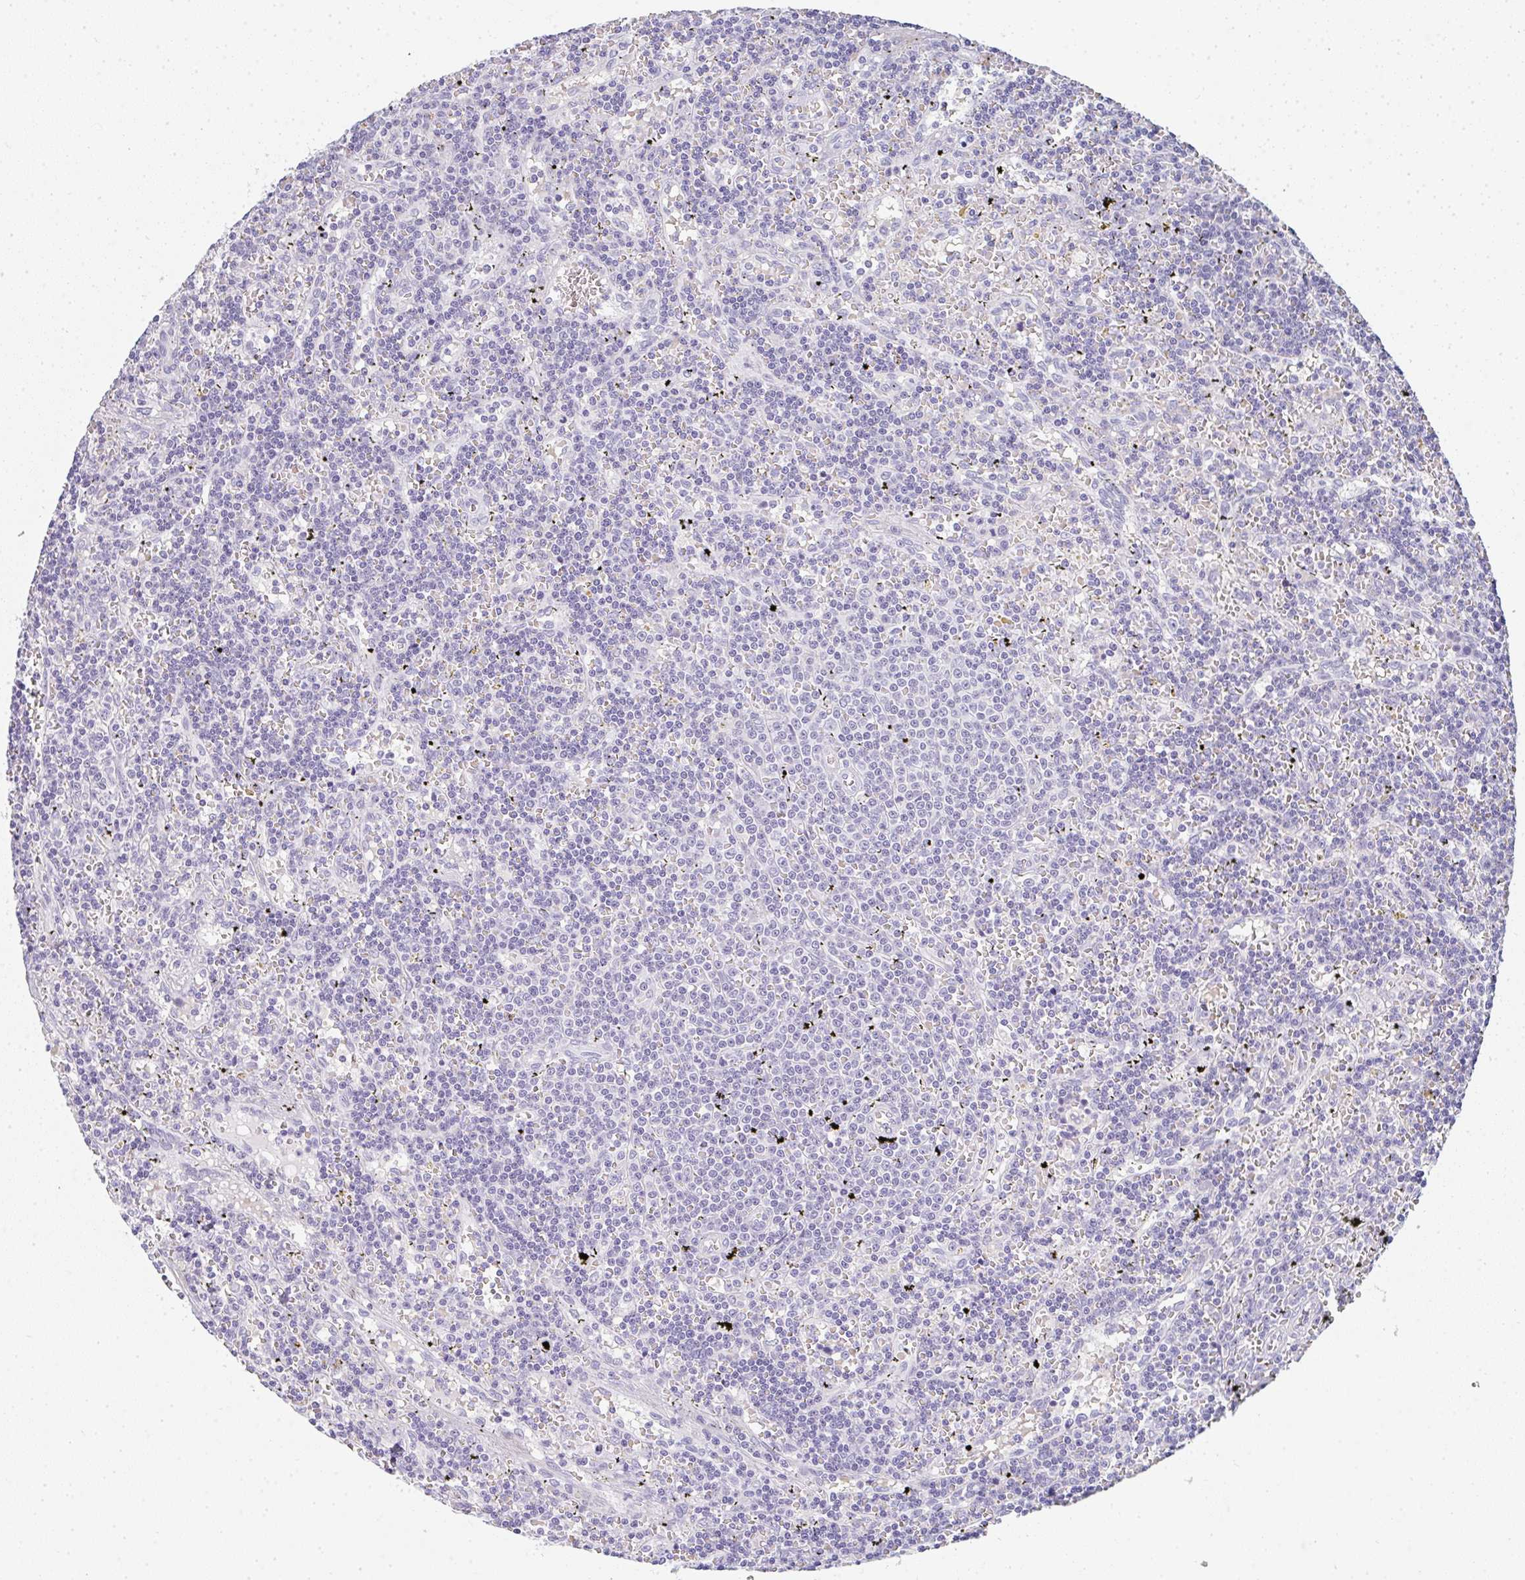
{"staining": {"intensity": "negative", "quantity": "none", "location": "none"}, "tissue": "lymphoma", "cell_type": "Tumor cells", "image_type": "cancer", "snomed": [{"axis": "morphology", "description": "Malignant lymphoma, non-Hodgkin's type, Low grade"}, {"axis": "topography", "description": "Spleen"}], "caption": "The immunohistochemistry (IHC) image has no significant expression in tumor cells of low-grade malignant lymphoma, non-Hodgkin's type tissue.", "gene": "NEU2", "patient": {"sex": "male", "age": 60}}